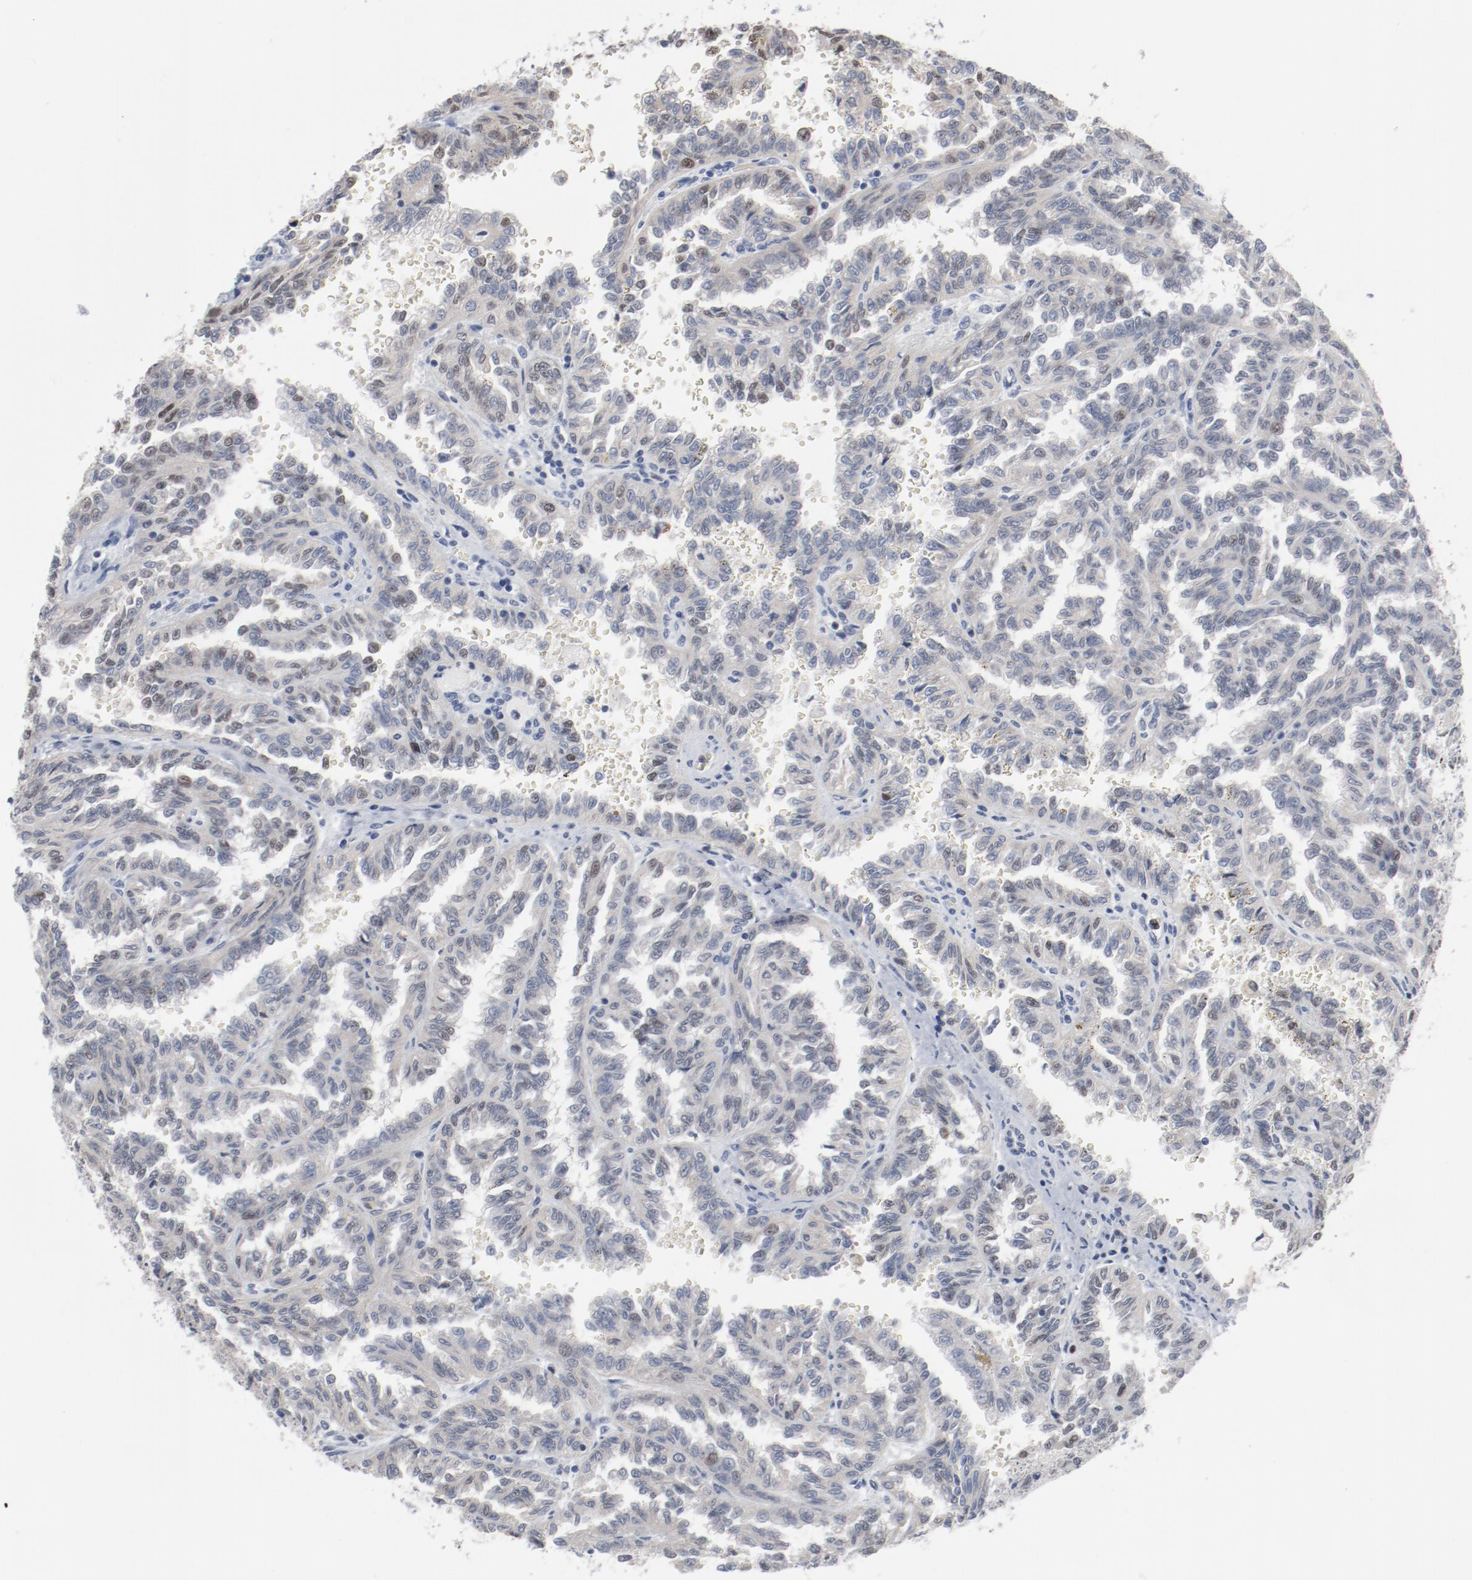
{"staining": {"intensity": "weak", "quantity": "<25%", "location": "nuclear"}, "tissue": "renal cancer", "cell_type": "Tumor cells", "image_type": "cancer", "snomed": [{"axis": "morphology", "description": "Inflammation, NOS"}, {"axis": "morphology", "description": "Adenocarcinoma, NOS"}, {"axis": "topography", "description": "Kidney"}], "caption": "Tumor cells show no significant protein expression in renal cancer. (Brightfield microscopy of DAB IHC at high magnification).", "gene": "FOXN2", "patient": {"sex": "male", "age": 68}}